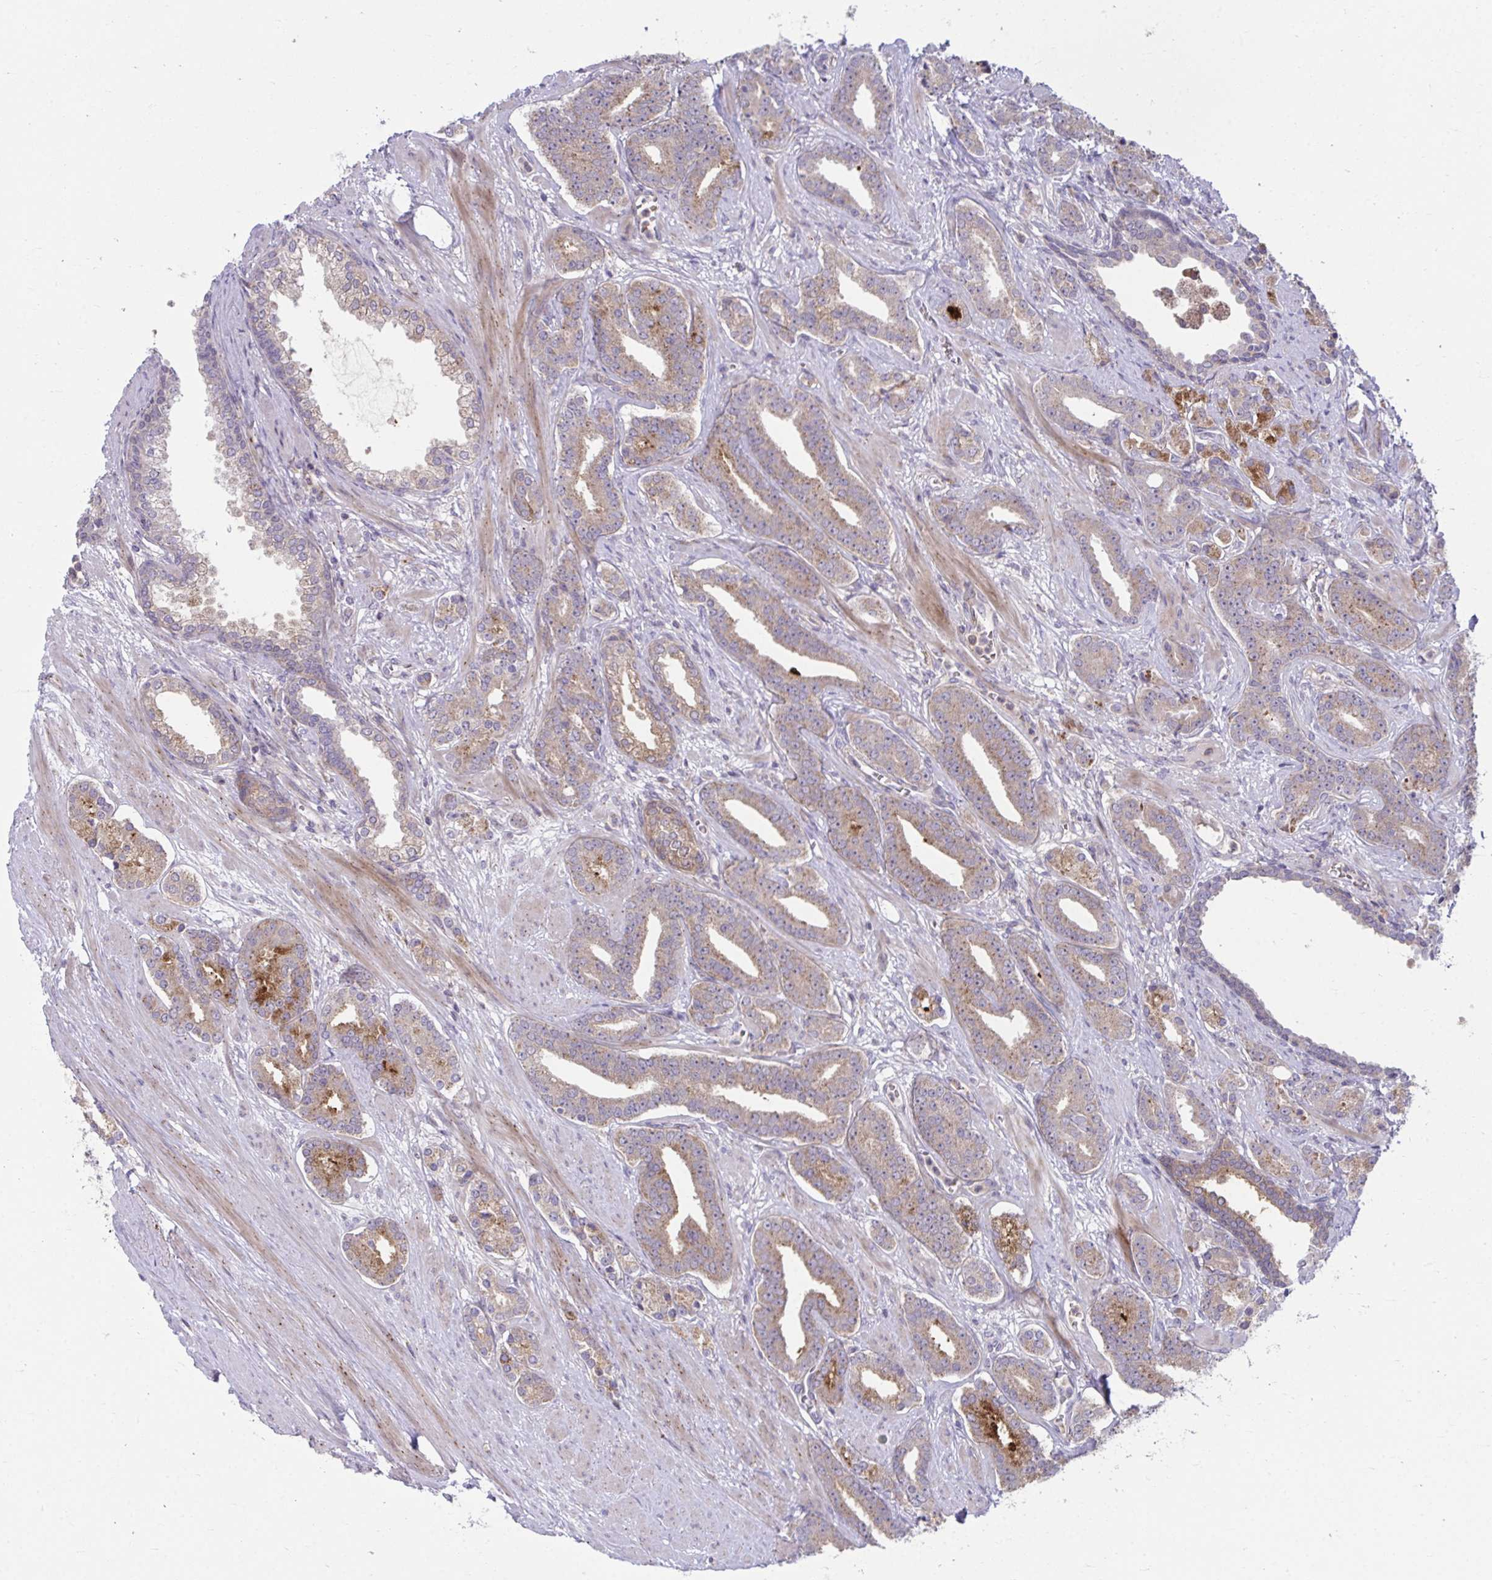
{"staining": {"intensity": "moderate", "quantity": ">75%", "location": "cytoplasmic/membranous"}, "tissue": "prostate cancer", "cell_type": "Tumor cells", "image_type": "cancer", "snomed": [{"axis": "morphology", "description": "Adenocarcinoma, High grade"}, {"axis": "topography", "description": "Prostate"}], "caption": "An immunohistochemistry micrograph of neoplastic tissue is shown. Protein staining in brown labels moderate cytoplasmic/membranous positivity in prostate cancer within tumor cells.", "gene": "C16orf54", "patient": {"sex": "male", "age": 60}}